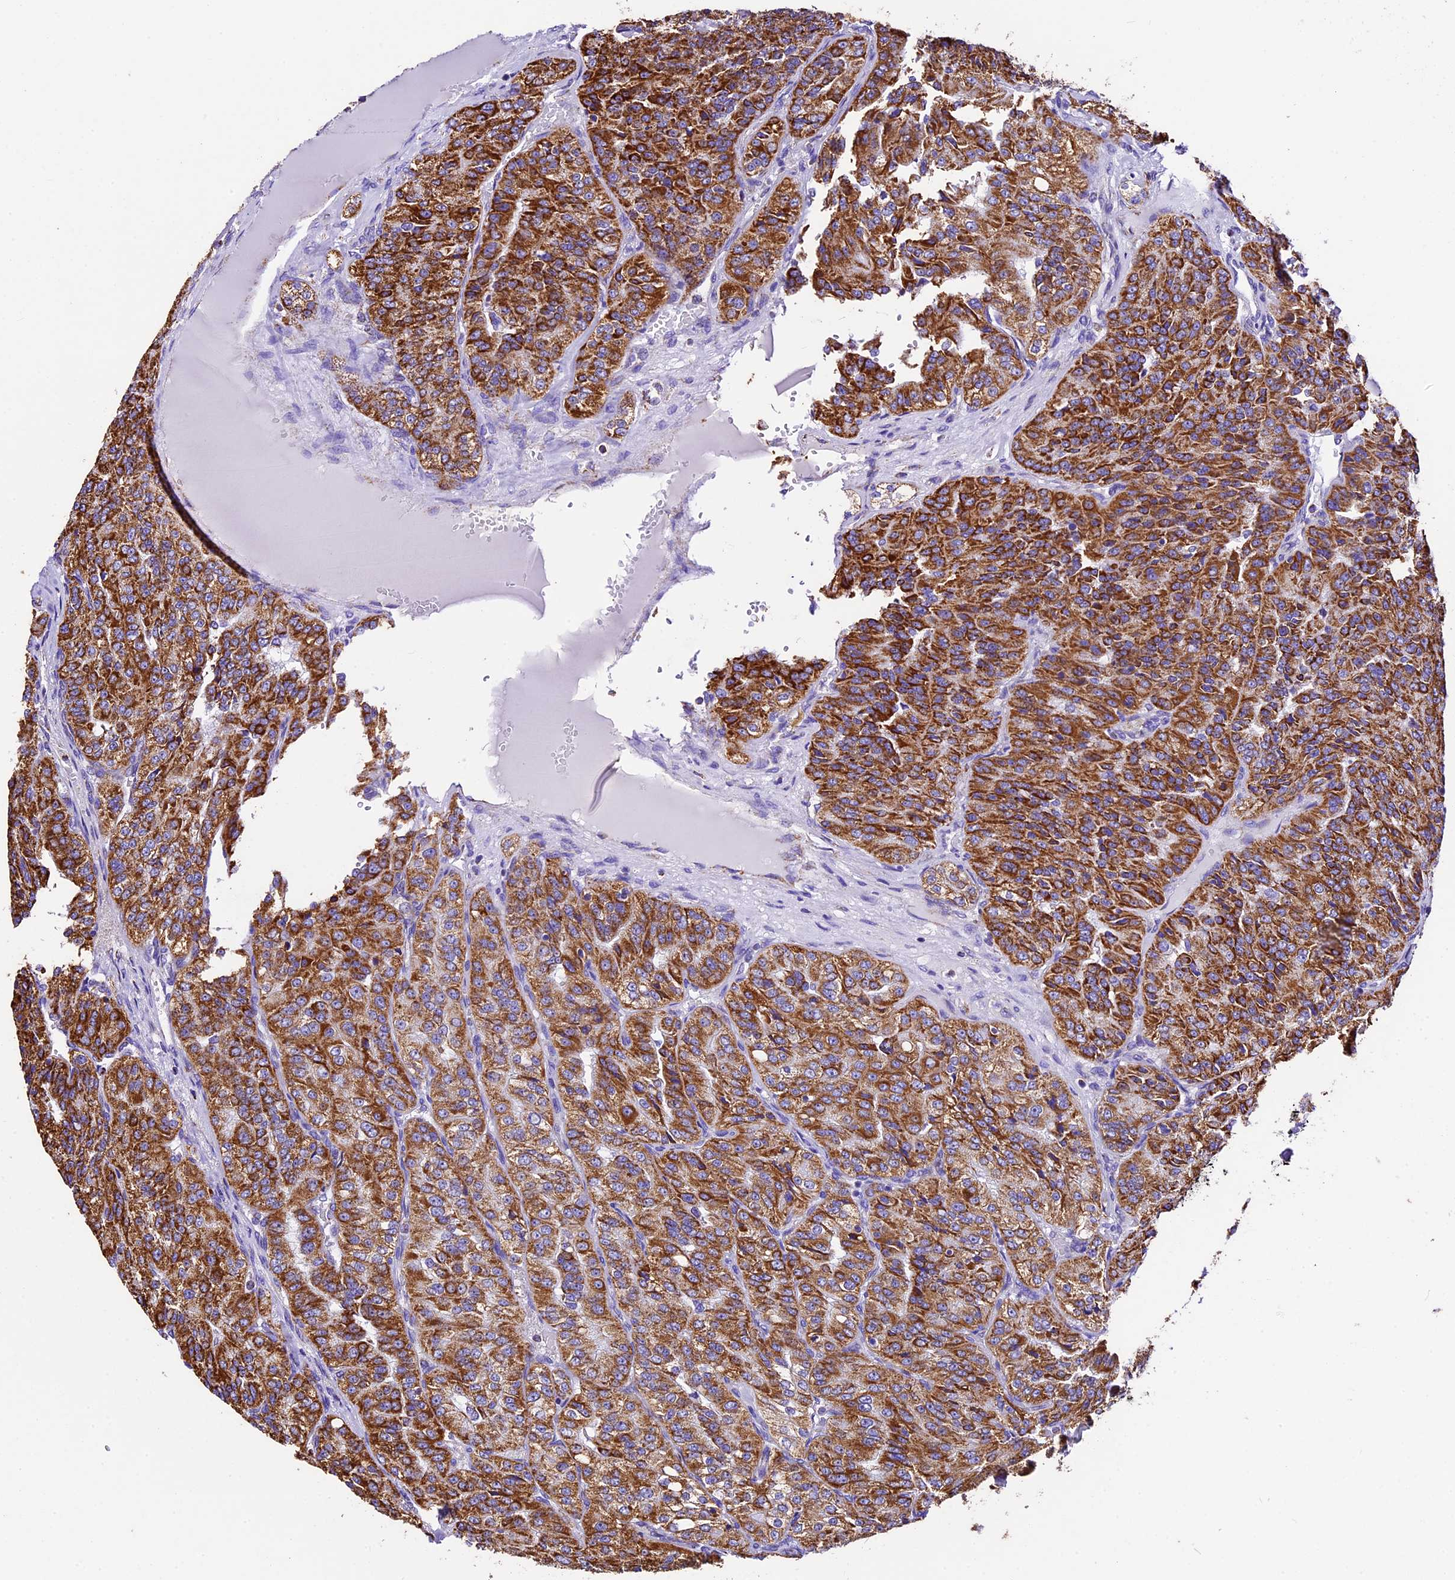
{"staining": {"intensity": "strong", "quantity": ">75%", "location": "cytoplasmic/membranous"}, "tissue": "renal cancer", "cell_type": "Tumor cells", "image_type": "cancer", "snomed": [{"axis": "morphology", "description": "Adenocarcinoma, NOS"}, {"axis": "topography", "description": "Kidney"}], "caption": "This micrograph displays renal cancer stained with immunohistochemistry (IHC) to label a protein in brown. The cytoplasmic/membranous of tumor cells show strong positivity for the protein. Nuclei are counter-stained blue.", "gene": "DCAF5", "patient": {"sex": "female", "age": 63}}